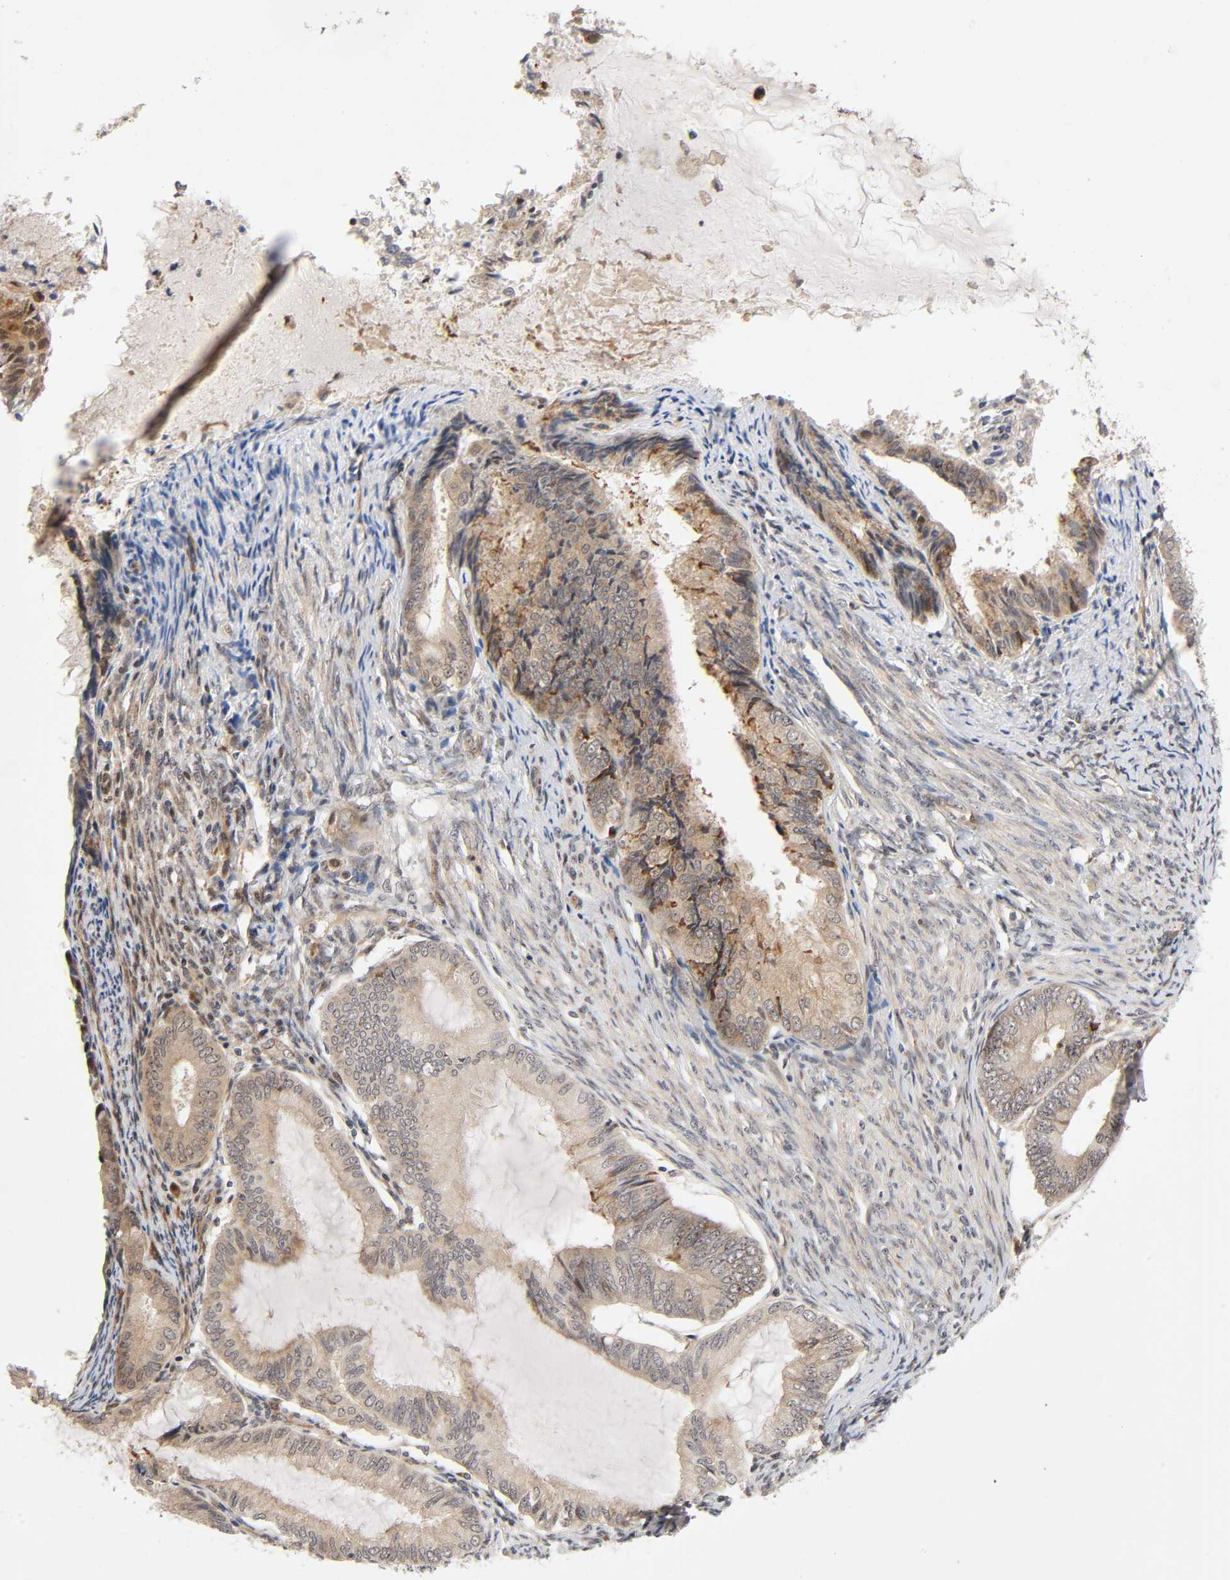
{"staining": {"intensity": "weak", "quantity": ">75%", "location": "cytoplasmic/membranous,nuclear"}, "tissue": "endometrial cancer", "cell_type": "Tumor cells", "image_type": "cancer", "snomed": [{"axis": "morphology", "description": "Adenocarcinoma, NOS"}, {"axis": "topography", "description": "Endometrium"}], "caption": "Human endometrial cancer stained with a brown dye displays weak cytoplasmic/membranous and nuclear positive positivity in about >75% of tumor cells.", "gene": "IQCJ-SCHIP1", "patient": {"sex": "female", "age": 86}}